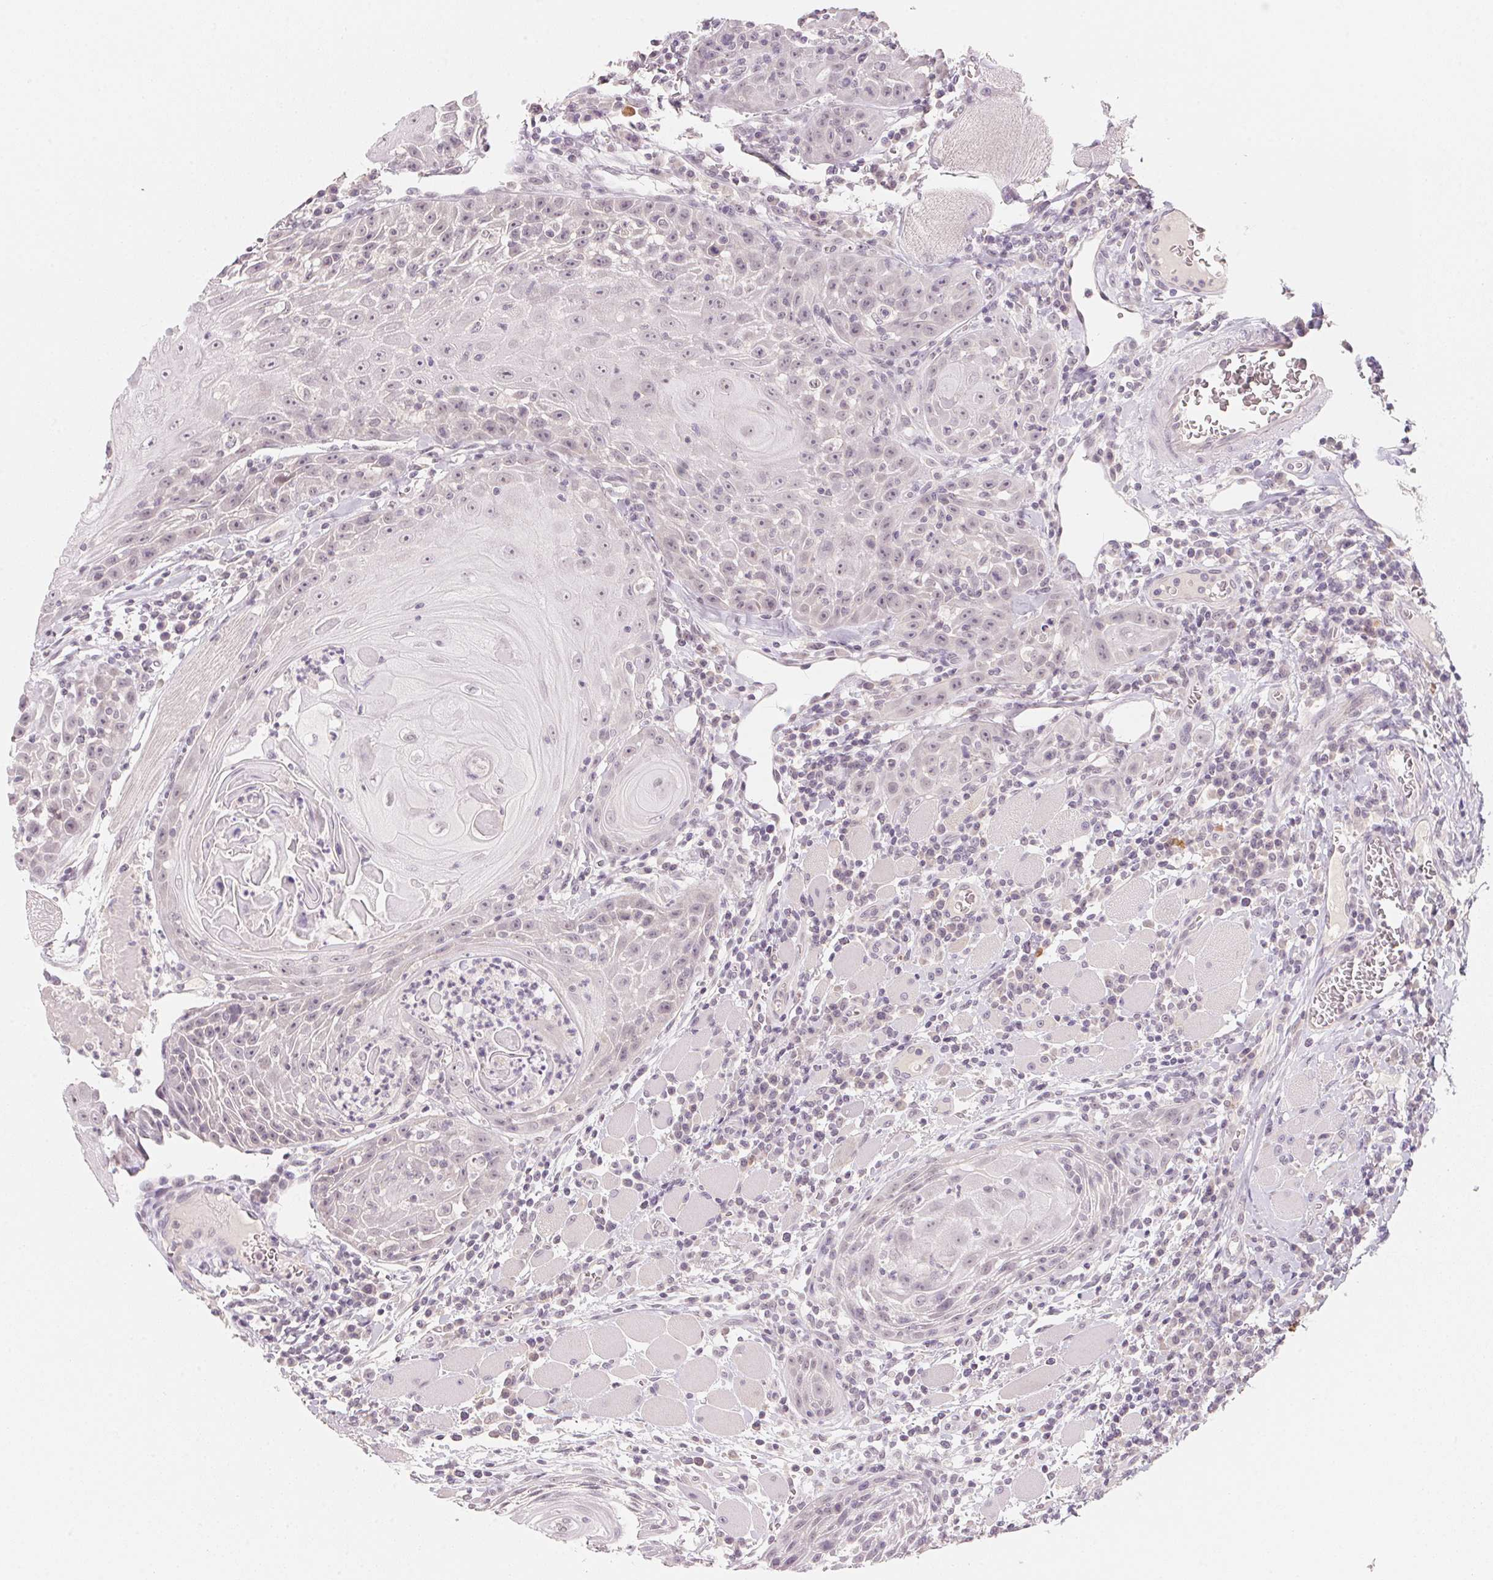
{"staining": {"intensity": "negative", "quantity": "none", "location": "none"}, "tissue": "head and neck cancer", "cell_type": "Tumor cells", "image_type": "cancer", "snomed": [{"axis": "morphology", "description": "Squamous cell carcinoma, NOS"}, {"axis": "topography", "description": "Head-Neck"}], "caption": "This is an IHC image of human head and neck cancer (squamous cell carcinoma). There is no expression in tumor cells.", "gene": "ANKRD31", "patient": {"sex": "male", "age": 52}}